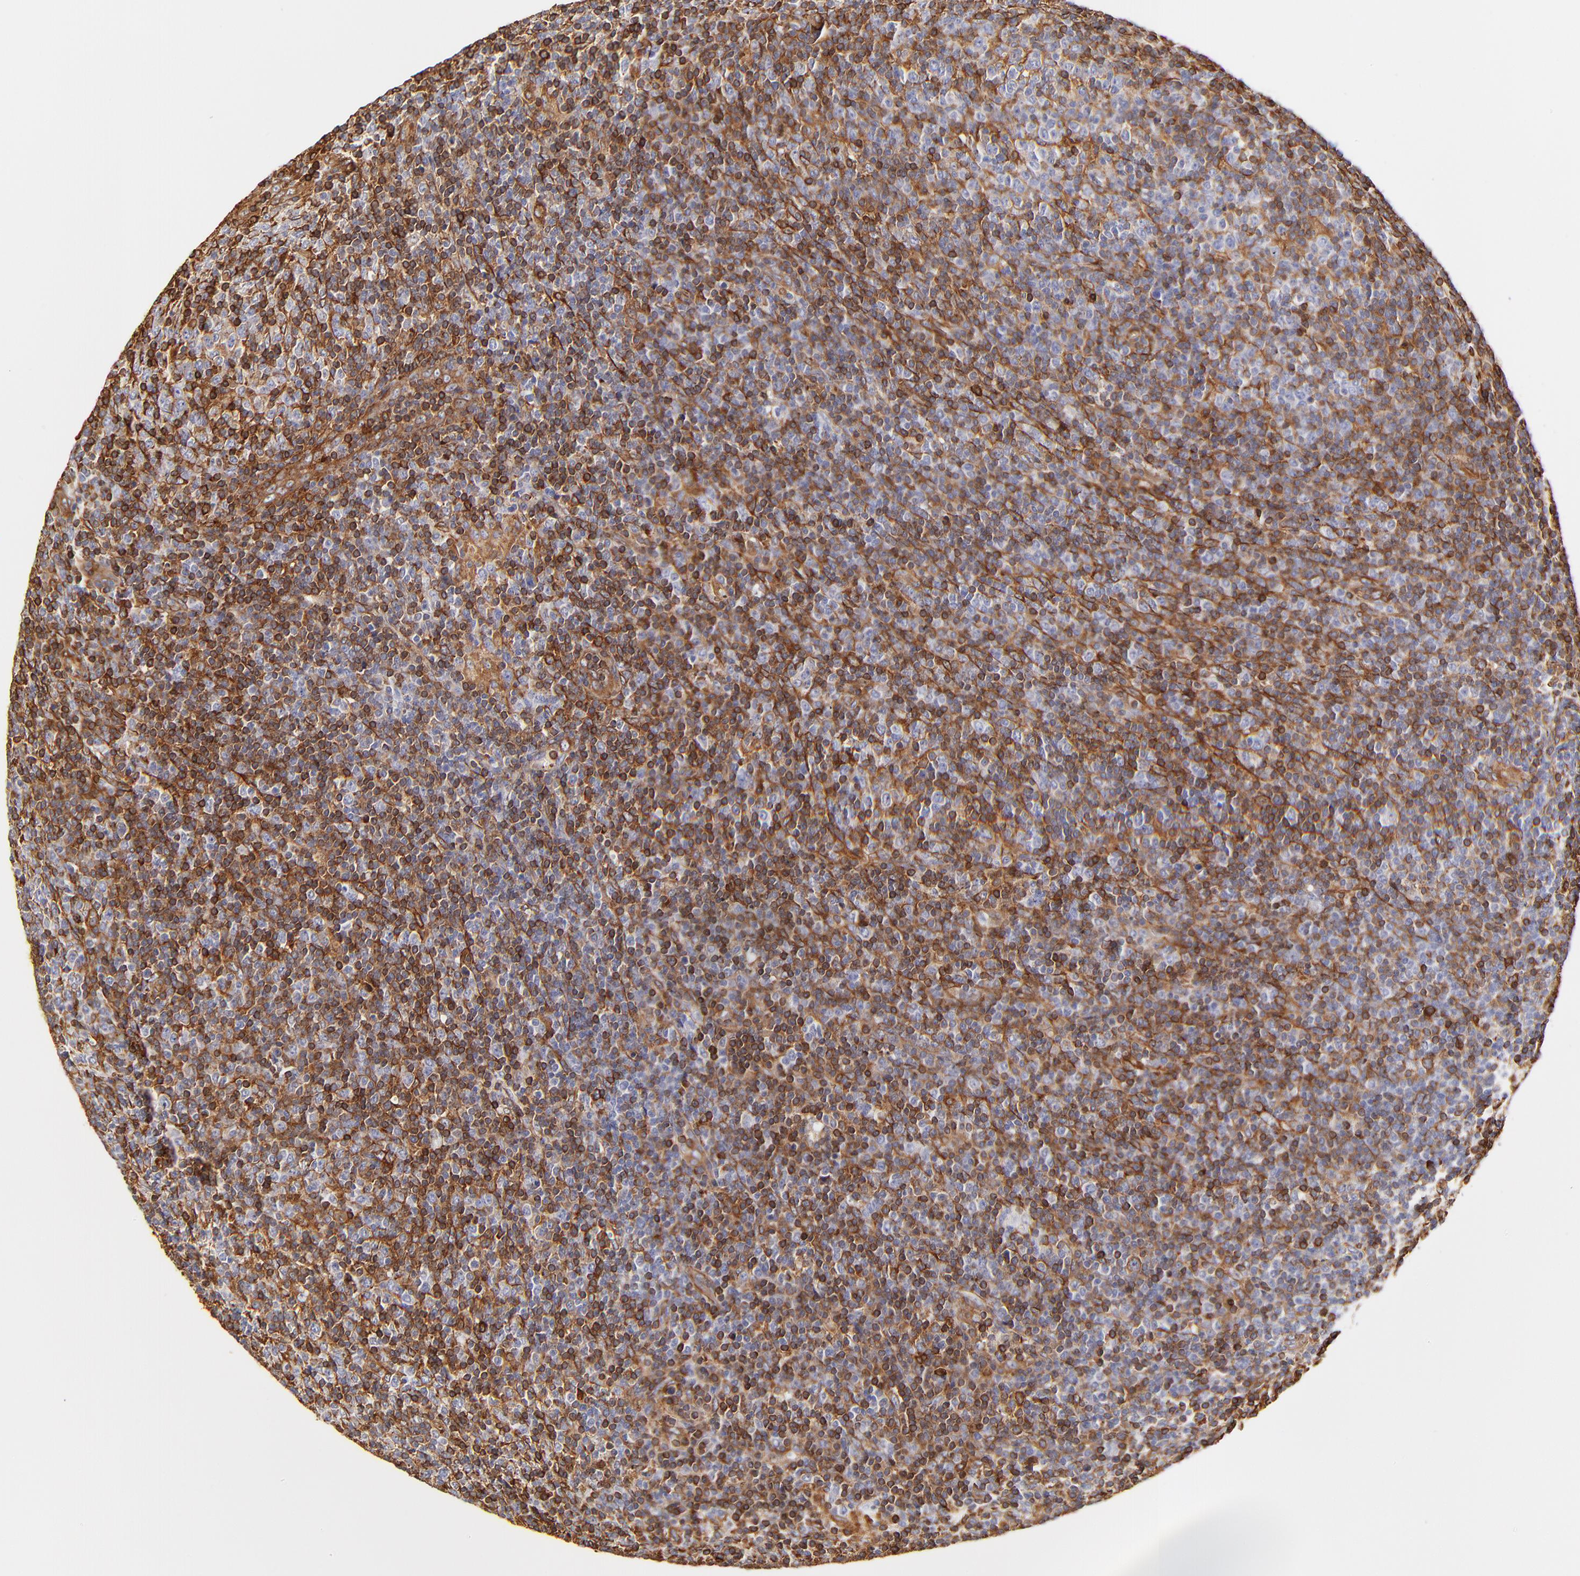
{"staining": {"intensity": "moderate", "quantity": ">75%", "location": "cytoplasmic/membranous"}, "tissue": "lymphoma", "cell_type": "Tumor cells", "image_type": "cancer", "snomed": [{"axis": "morphology", "description": "Malignant lymphoma, non-Hodgkin's type, Low grade"}, {"axis": "topography", "description": "Lymph node"}], "caption": "Protein staining of malignant lymphoma, non-Hodgkin's type (low-grade) tissue exhibits moderate cytoplasmic/membranous positivity in approximately >75% of tumor cells.", "gene": "FLNA", "patient": {"sex": "male", "age": 70}}